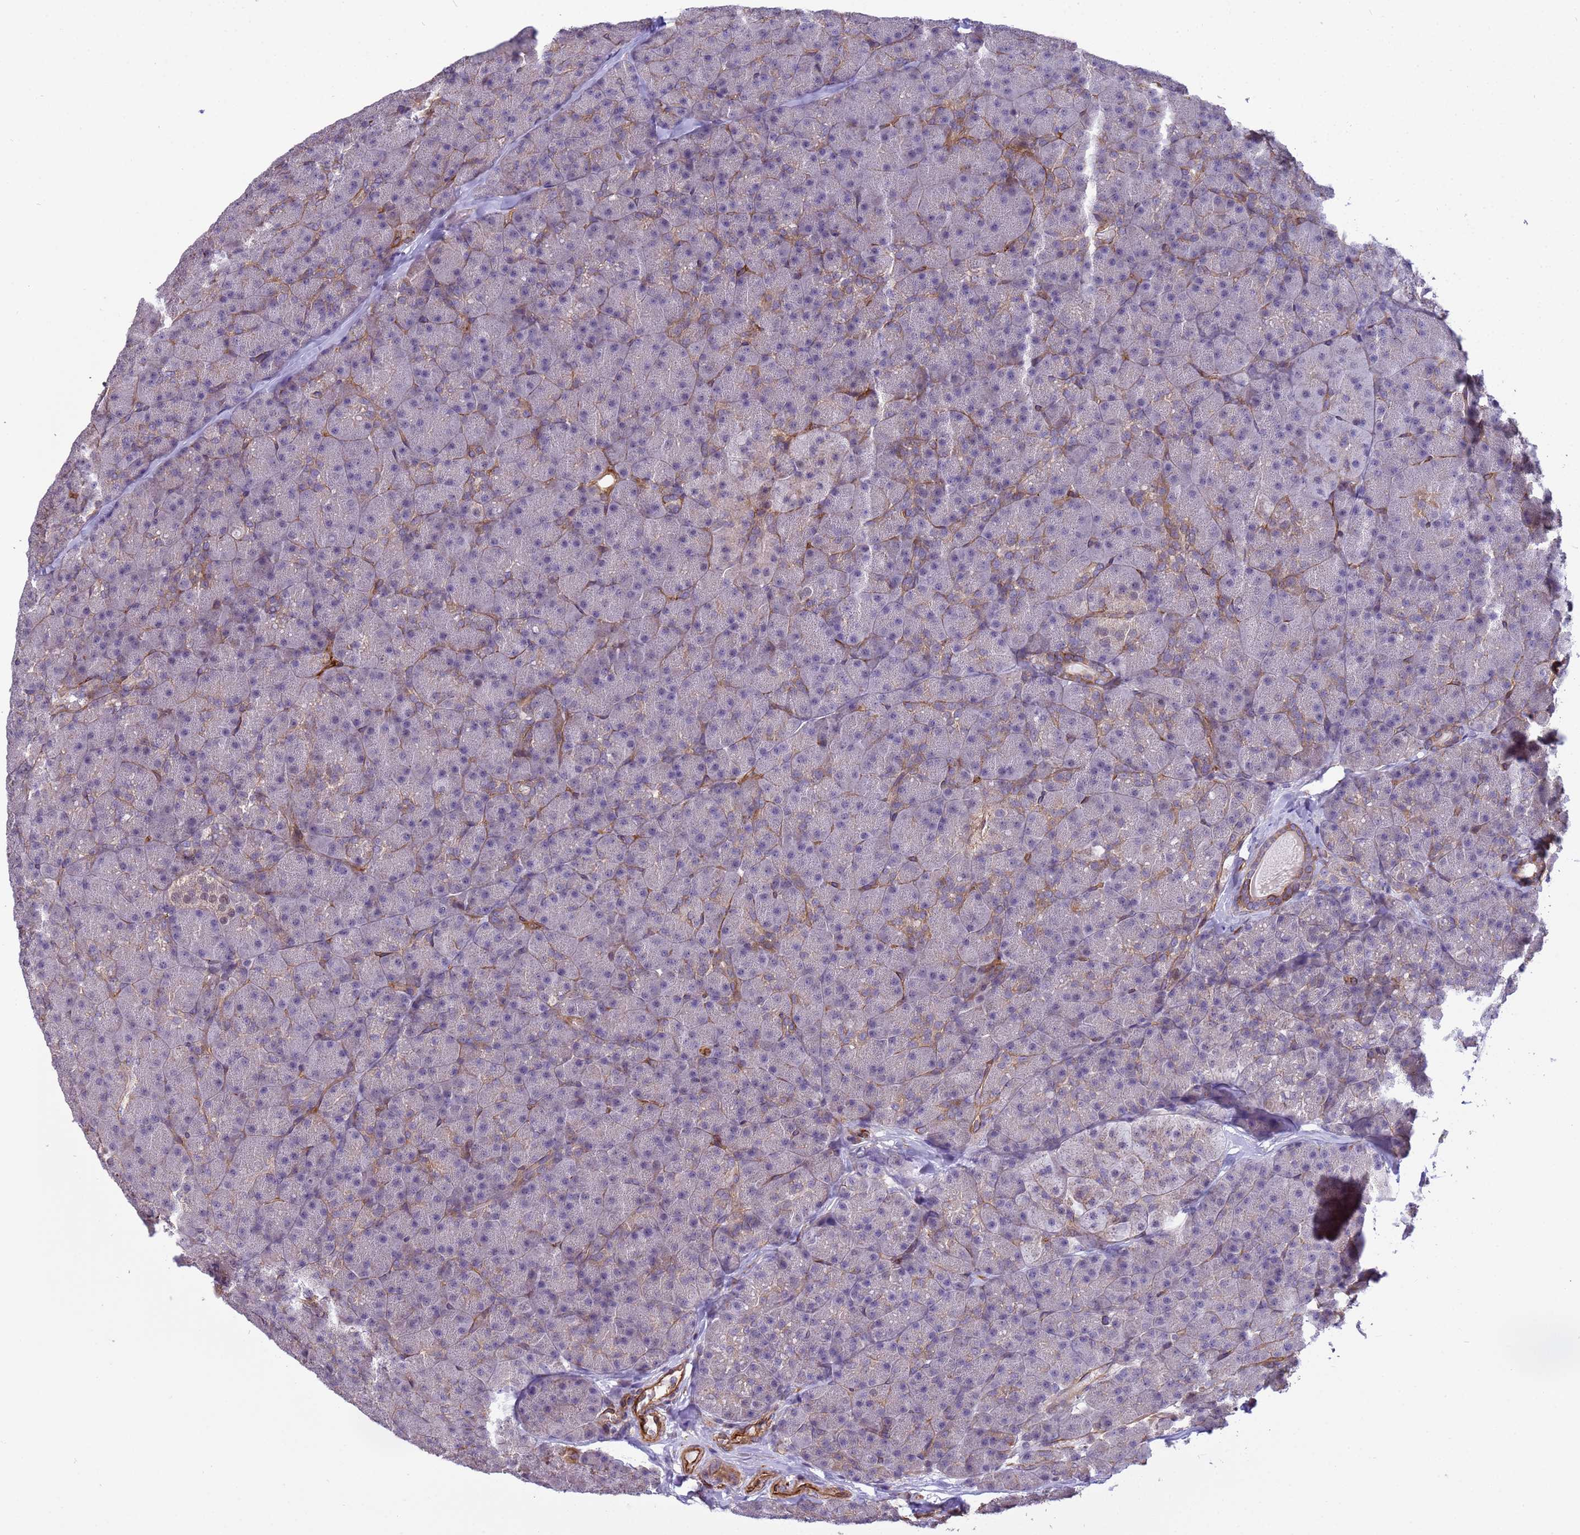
{"staining": {"intensity": "moderate", "quantity": "<25%", "location": "cytoplasmic/membranous"}, "tissue": "pancreas", "cell_type": "Exocrine glandular cells", "image_type": "normal", "snomed": [{"axis": "morphology", "description": "Normal tissue, NOS"}, {"axis": "topography", "description": "Pancreas"}], "caption": "A micrograph of human pancreas stained for a protein shows moderate cytoplasmic/membranous brown staining in exocrine glandular cells.", "gene": "ITGB4", "patient": {"sex": "male", "age": 36}}